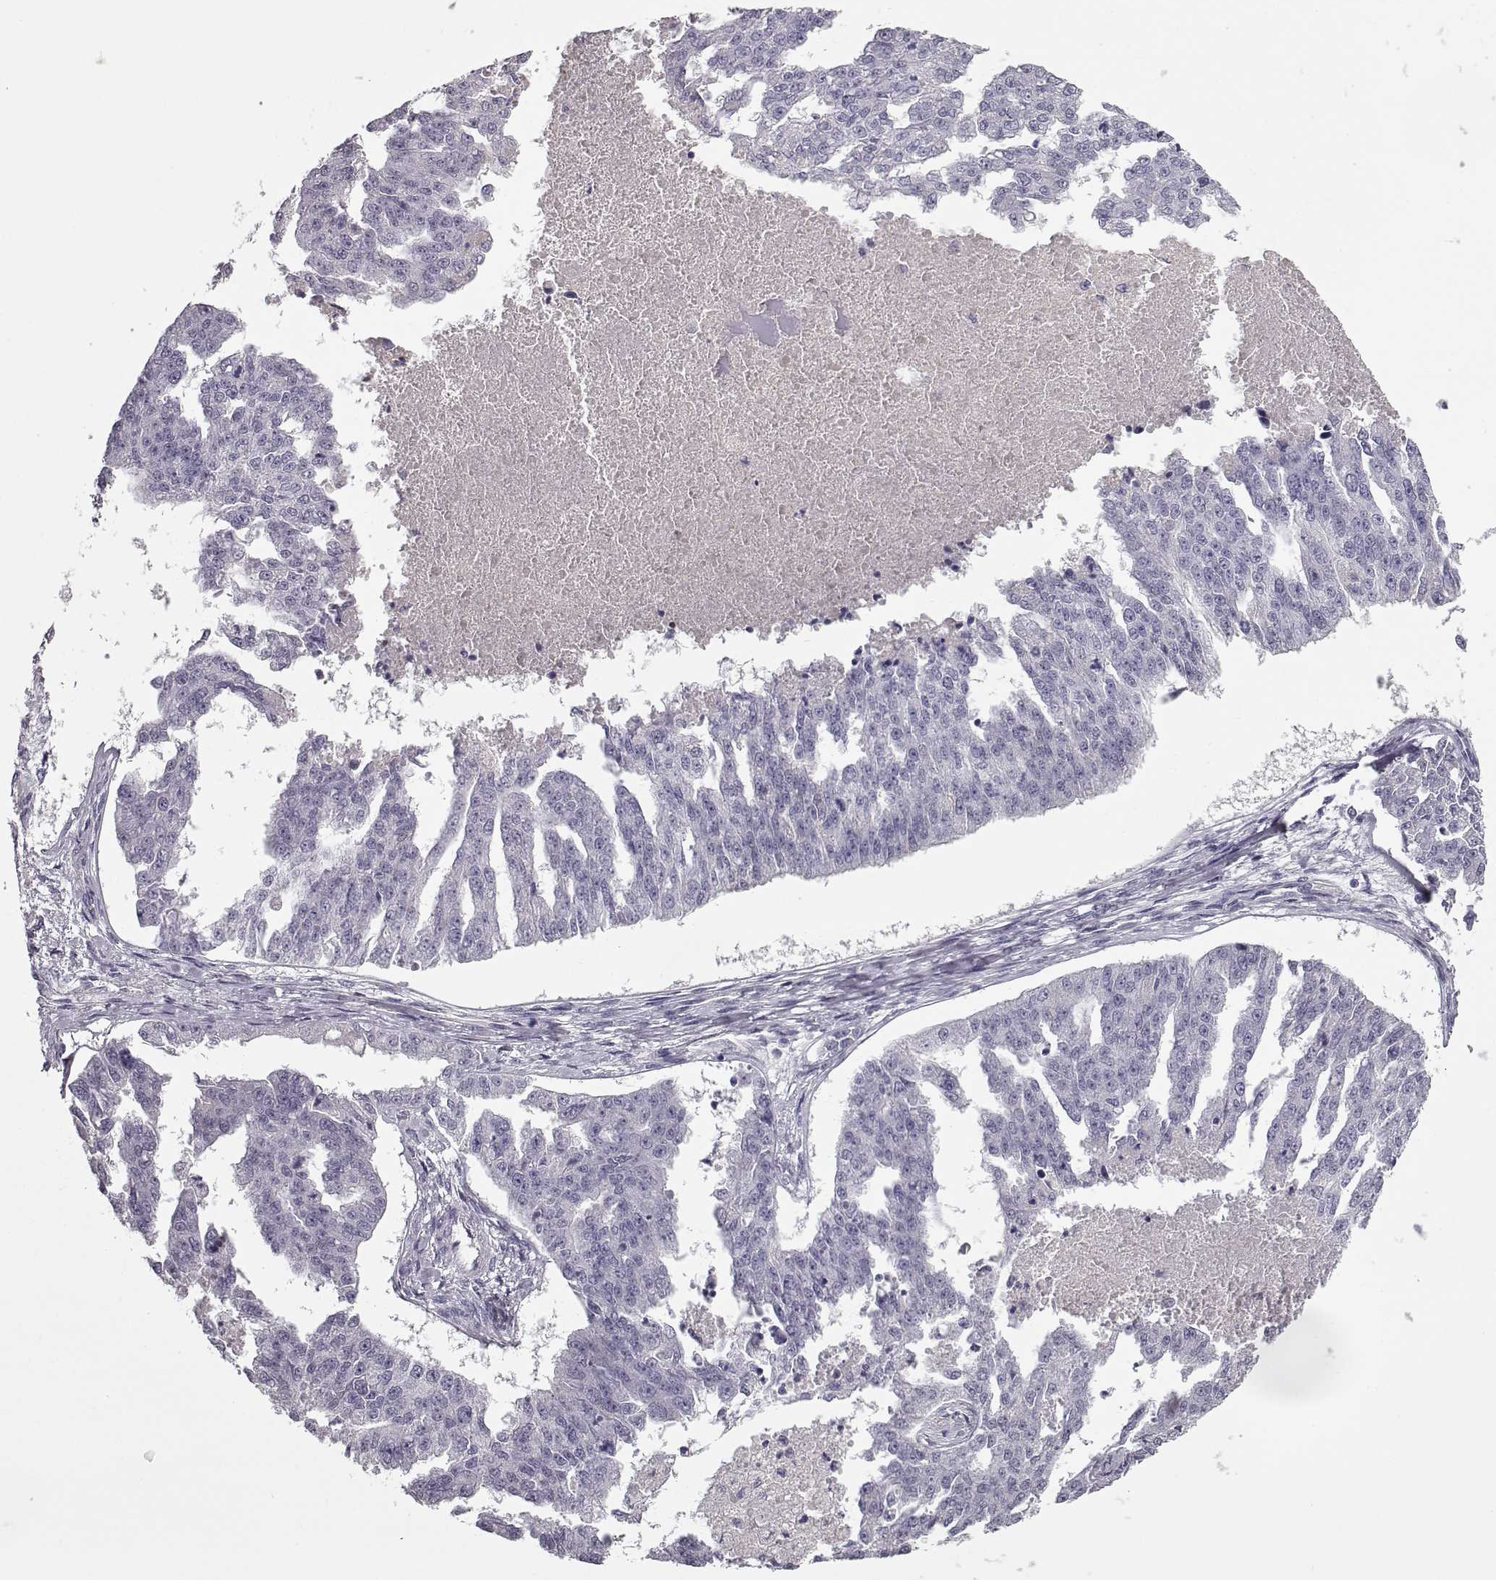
{"staining": {"intensity": "negative", "quantity": "none", "location": "none"}, "tissue": "ovarian cancer", "cell_type": "Tumor cells", "image_type": "cancer", "snomed": [{"axis": "morphology", "description": "Cystadenocarcinoma, serous, NOS"}, {"axis": "topography", "description": "Ovary"}], "caption": "Photomicrograph shows no protein expression in tumor cells of ovarian cancer (serous cystadenocarcinoma) tissue.", "gene": "CCL19", "patient": {"sex": "female", "age": 58}}